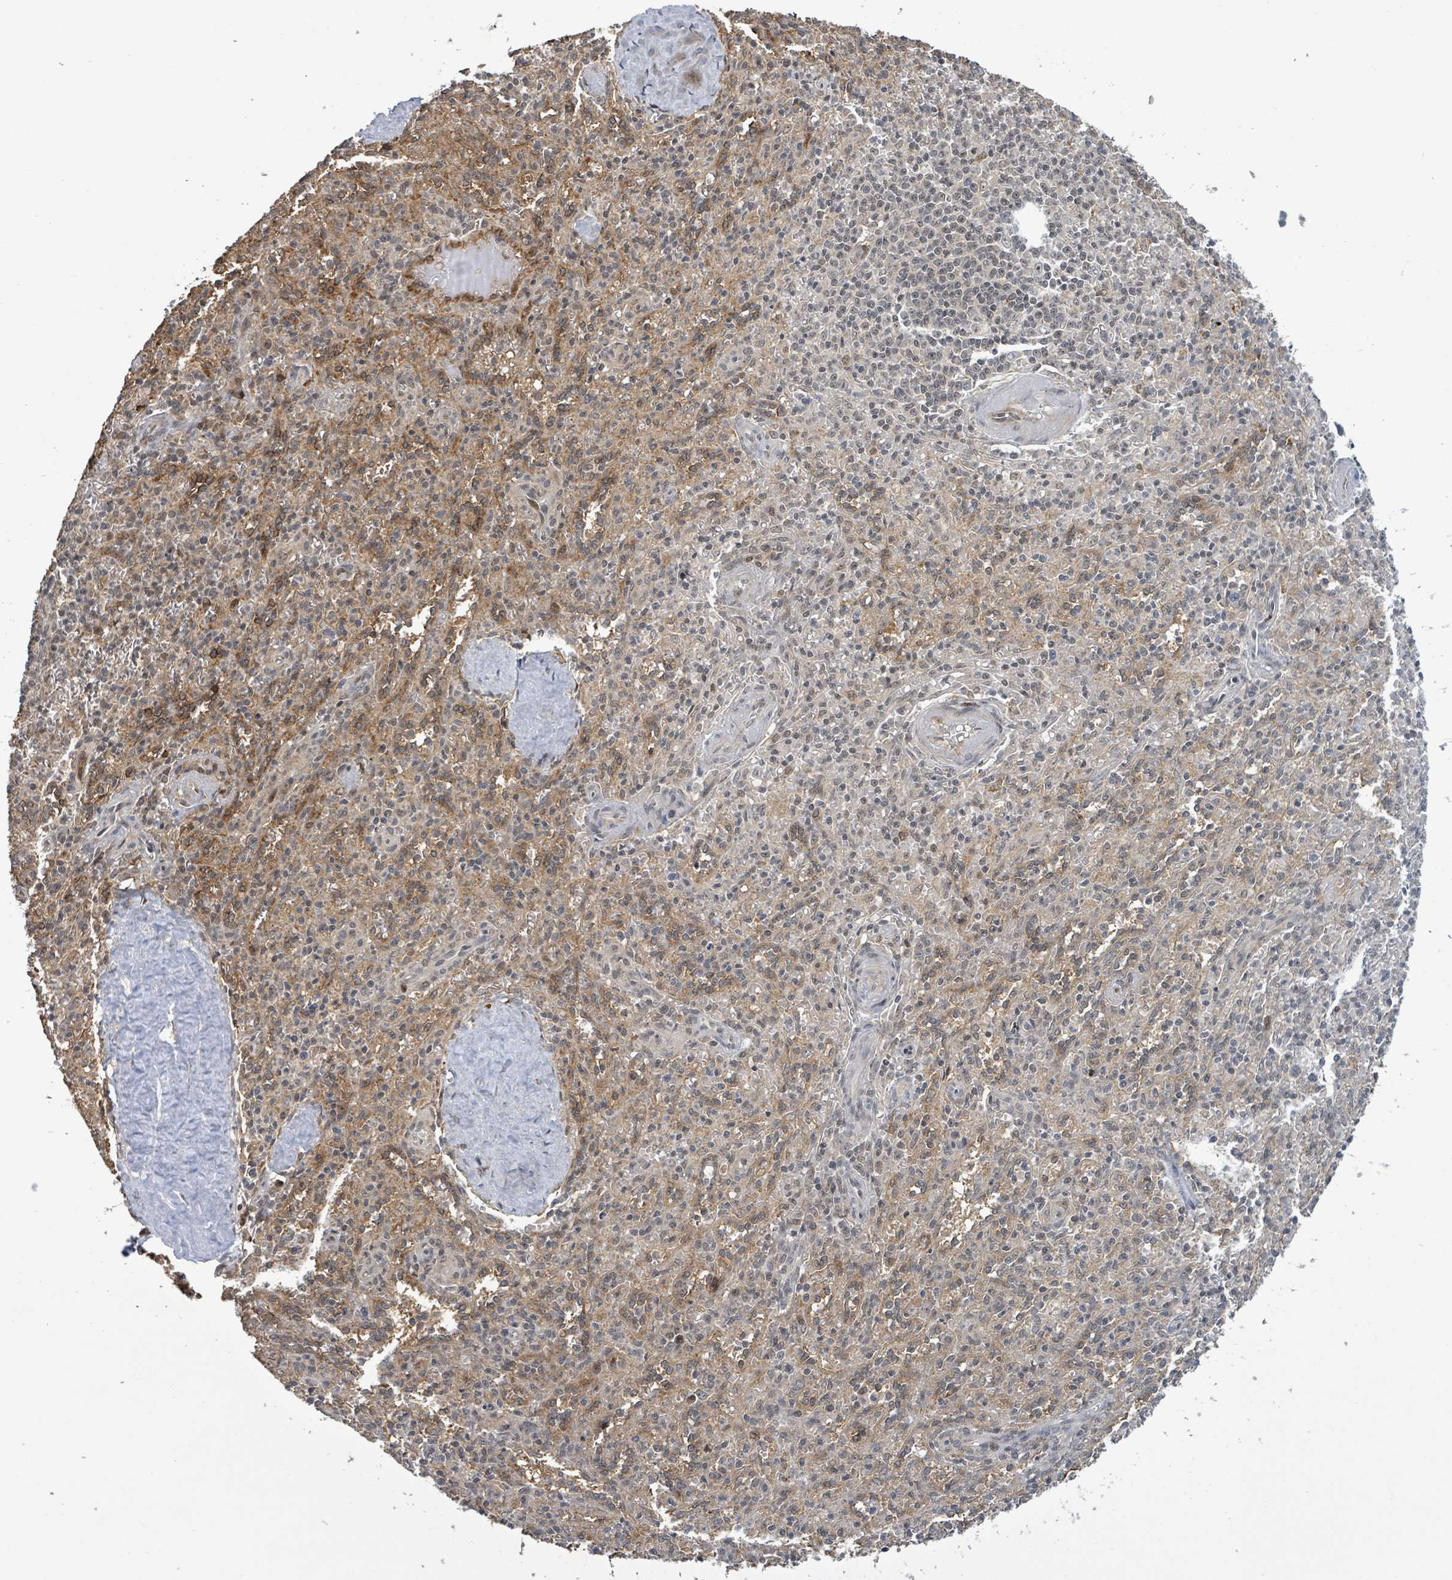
{"staining": {"intensity": "weak", "quantity": "25%-75%", "location": "cytoplasmic/membranous"}, "tissue": "spleen", "cell_type": "Cells in red pulp", "image_type": "normal", "snomed": [{"axis": "morphology", "description": "Normal tissue, NOS"}, {"axis": "topography", "description": "Spleen"}], "caption": "Immunohistochemical staining of normal human spleen reveals 25%-75% levels of weak cytoplasmic/membranous protein expression in approximately 25%-75% of cells in red pulp. (Brightfield microscopy of DAB IHC at high magnification).", "gene": "FBXO6", "patient": {"sex": "female", "age": 70}}